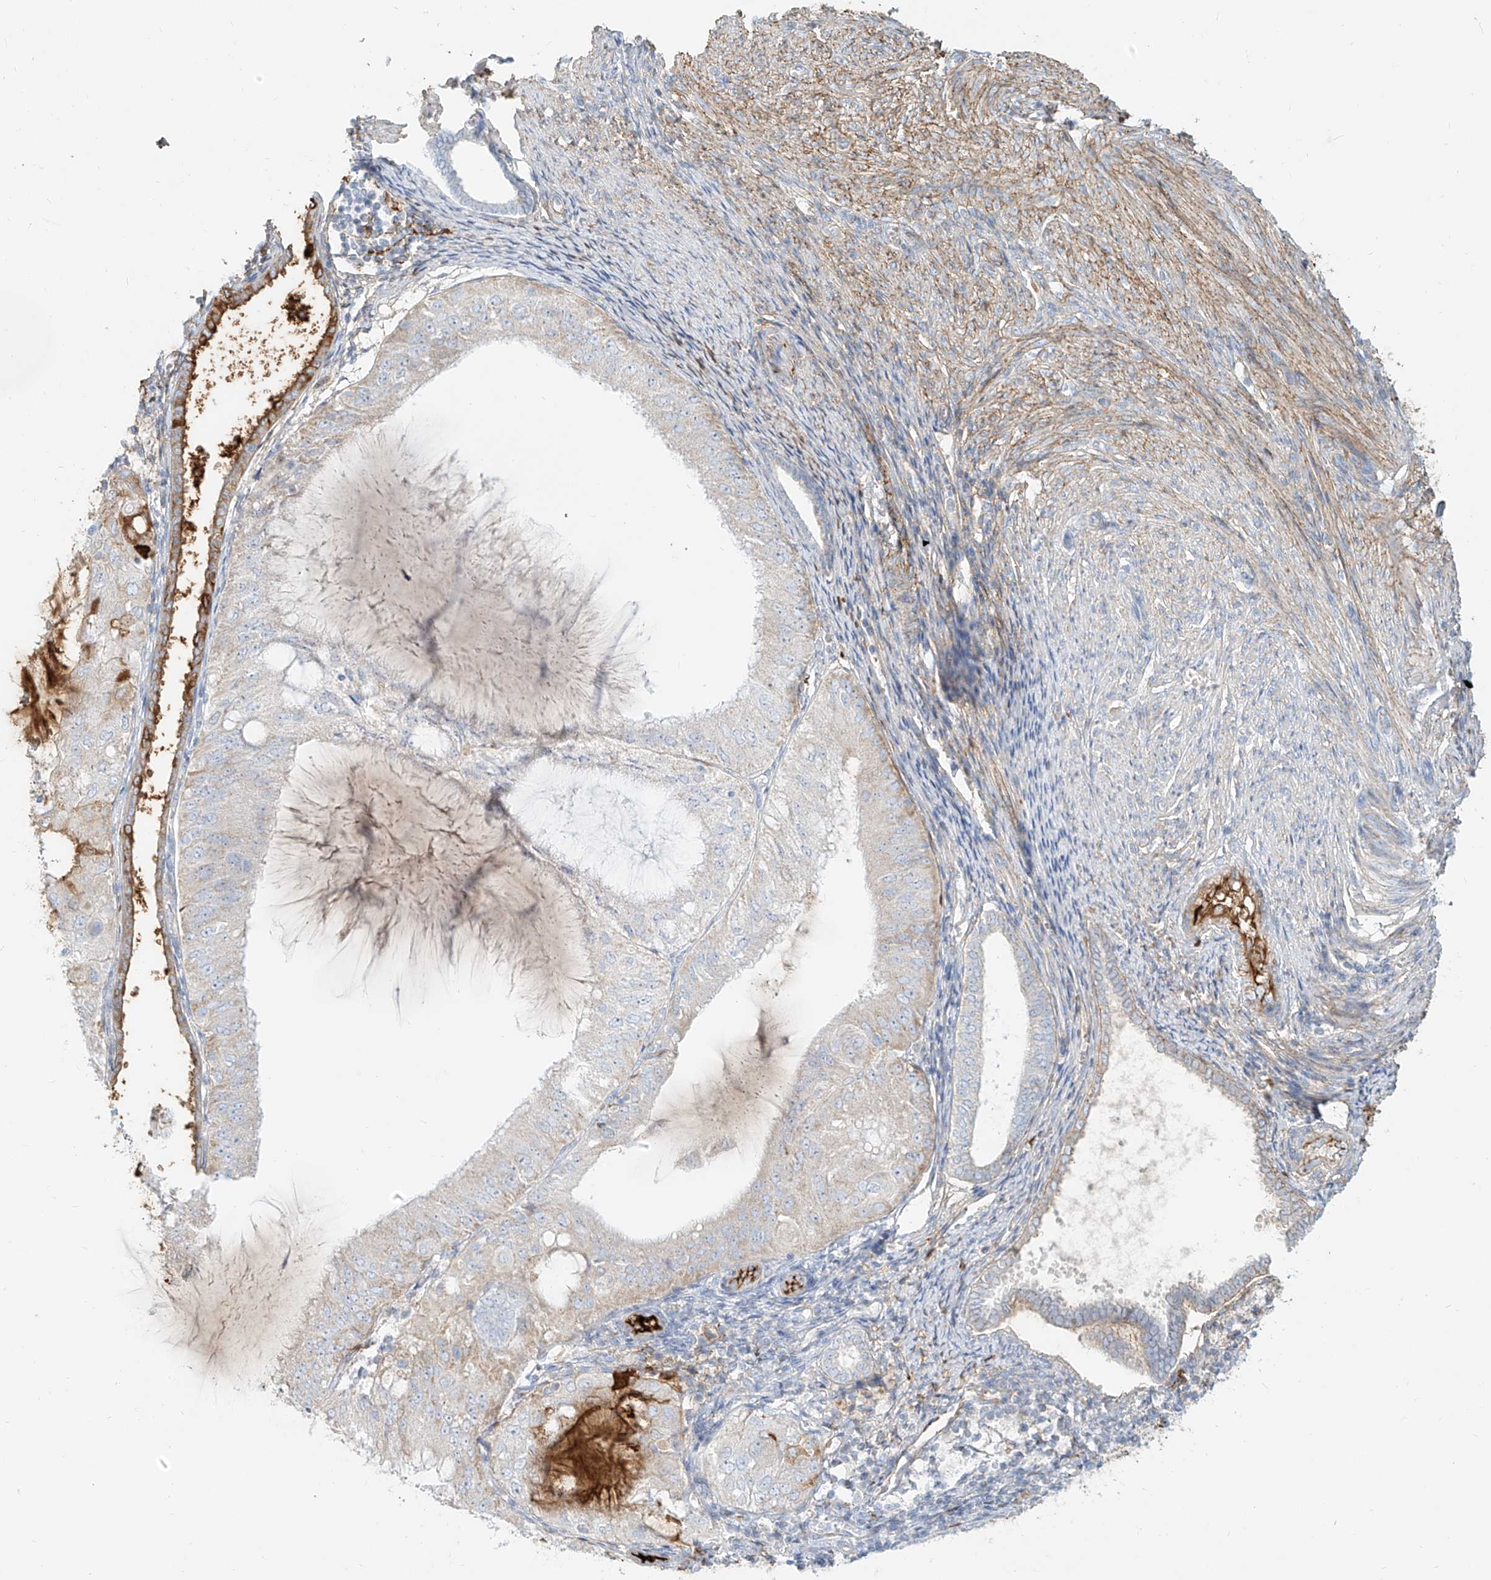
{"staining": {"intensity": "negative", "quantity": "none", "location": "none"}, "tissue": "endometrial cancer", "cell_type": "Tumor cells", "image_type": "cancer", "snomed": [{"axis": "morphology", "description": "Adenocarcinoma, NOS"}, {"axis": "topography", "description": "Endometrium"}], "caption": "There is no significant staining in tumor cells of adenocarcinoma (endometrial). (DAB immunohistochemistry with hematoxylin counter stain).", "gene": "OCSTAMP", "patient": {"sex": "female", "age": 81}}